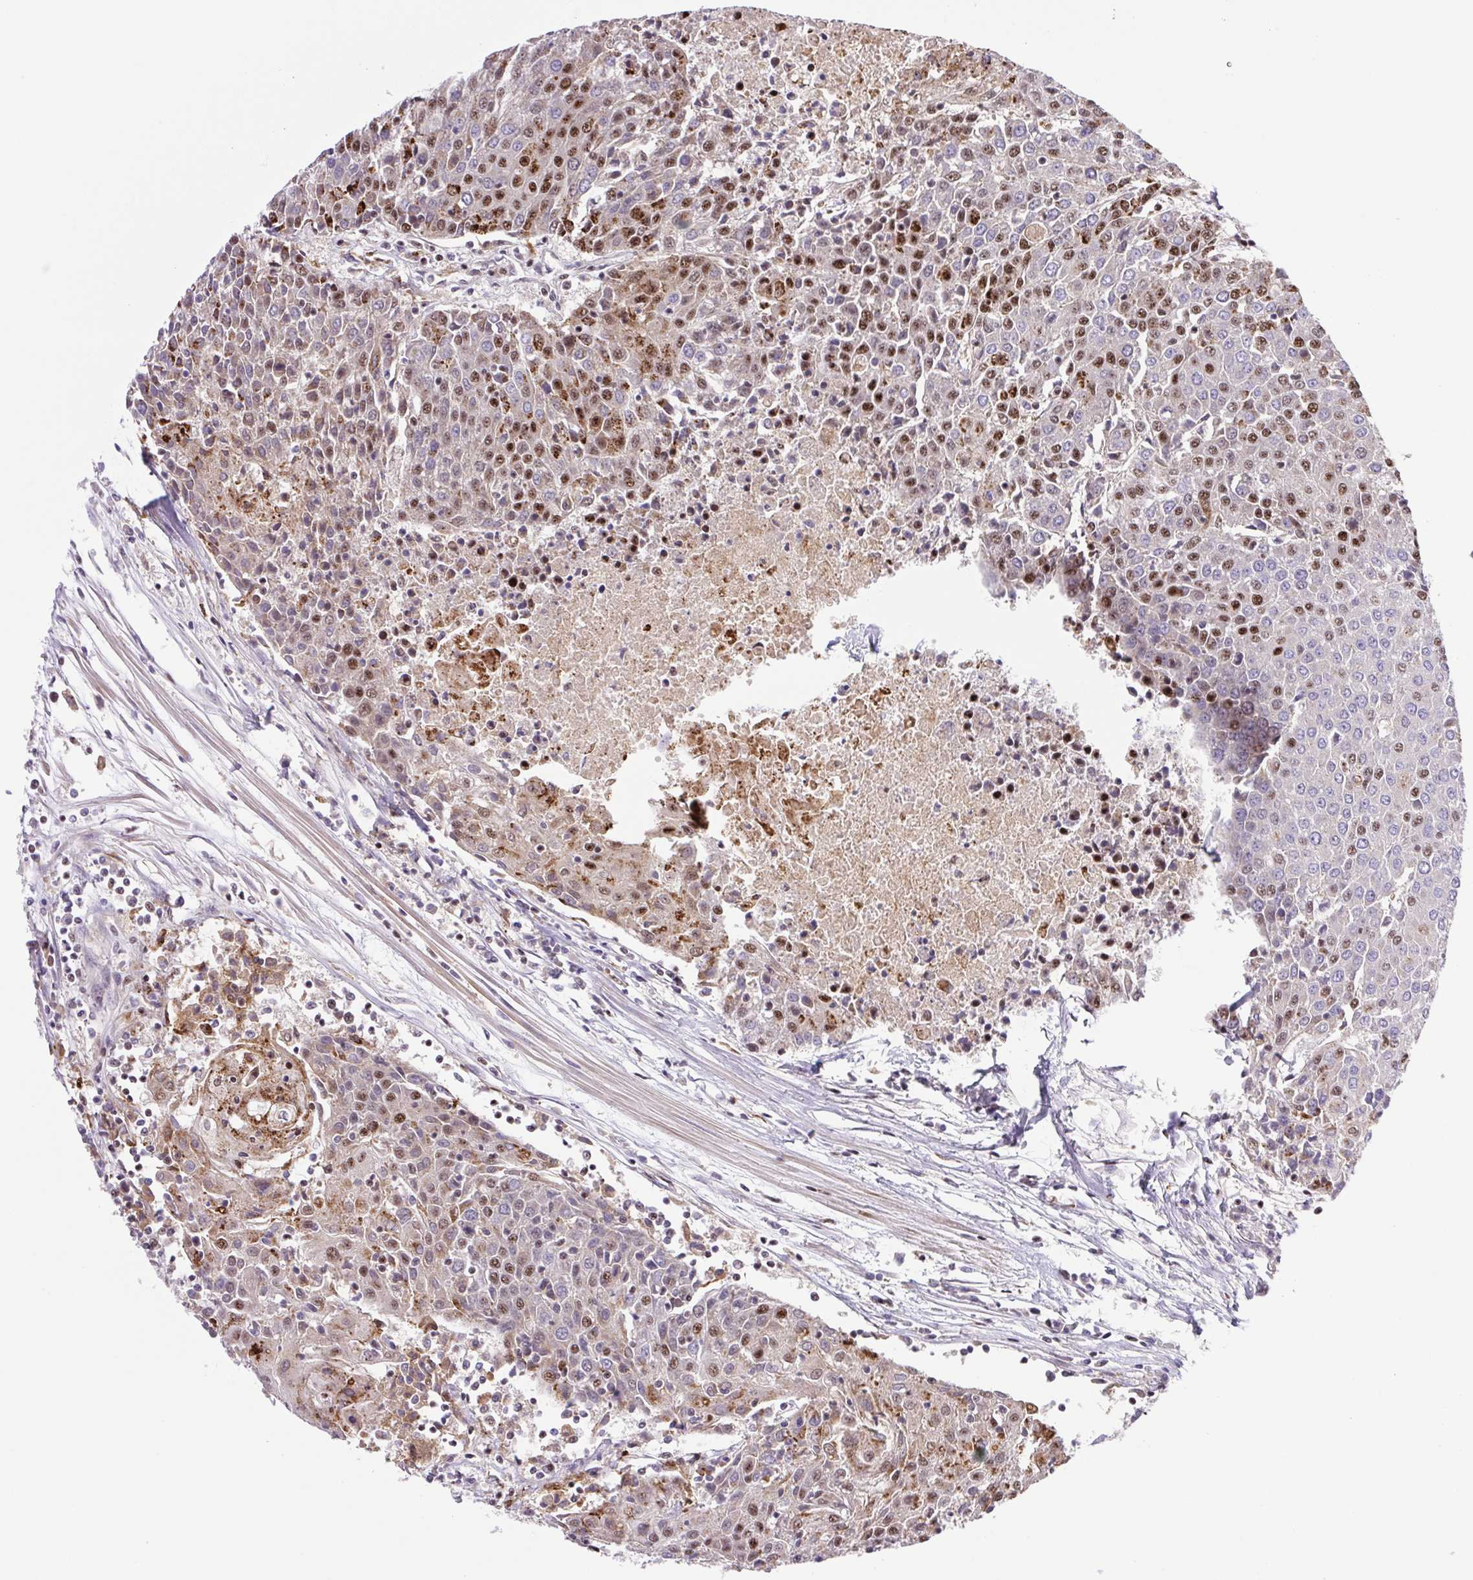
{"staining": {"intensity": "moderate", "quantity": "25%-75%", "location": "nuclear"}, "tissue": "urothelial cancer", "cell_type": "Tumor cells", "image_type": "cancer", "snomed": [{"axis": "morphology", "description": "Urothelial carcinoma, High grade"}, {"axis": "topography", "description": "Urinary bladder"}], "caption": "Immunohistochemistry histopathology image of human urothelial cancer stained for a protein (brown), which reveals medium levels of moderate nuclear positivity in approximately 25%-75% of tumor cells.", "gene": "ERG", "patient": {"sex": "female", "age": 85}}